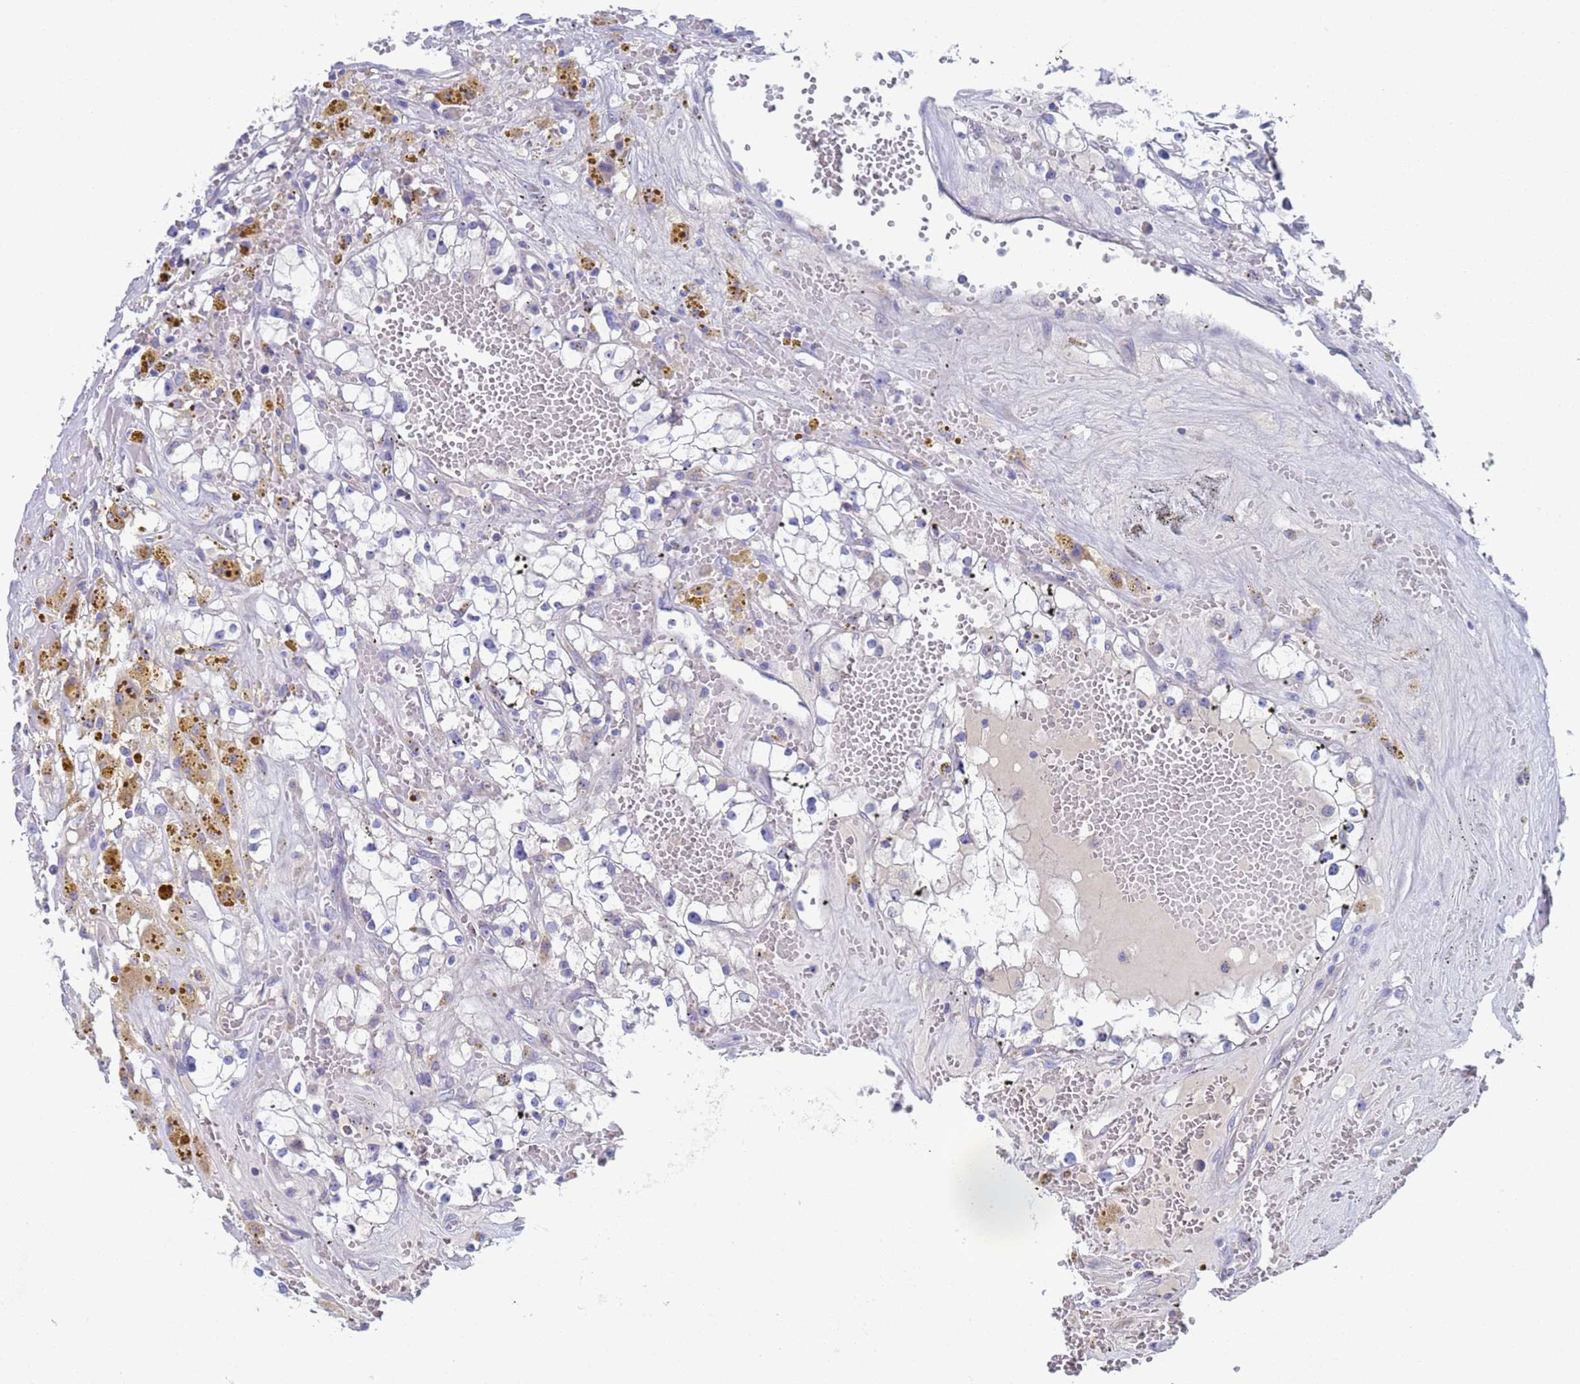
{"staining": {"intensity": "negative", "quantity": "none", "location": "none"}, "tissue": "renal cancer", "cell_type": "Tumor cells", "image_type": "cancer", "snomed": [{"axis": "morphology", "description": "Adenocarcinoma, NOS"}, {"axis": "topography", "description": "Kidney"}], "caption": "Renal cancer was stained to show a protein in brown. There is no significant positivity in tumor cells. (Immunohistochemistry, brightfield microscopy, high magnification).", "gene": "PET117", "patient": {"sex": "male", "age": 56}}